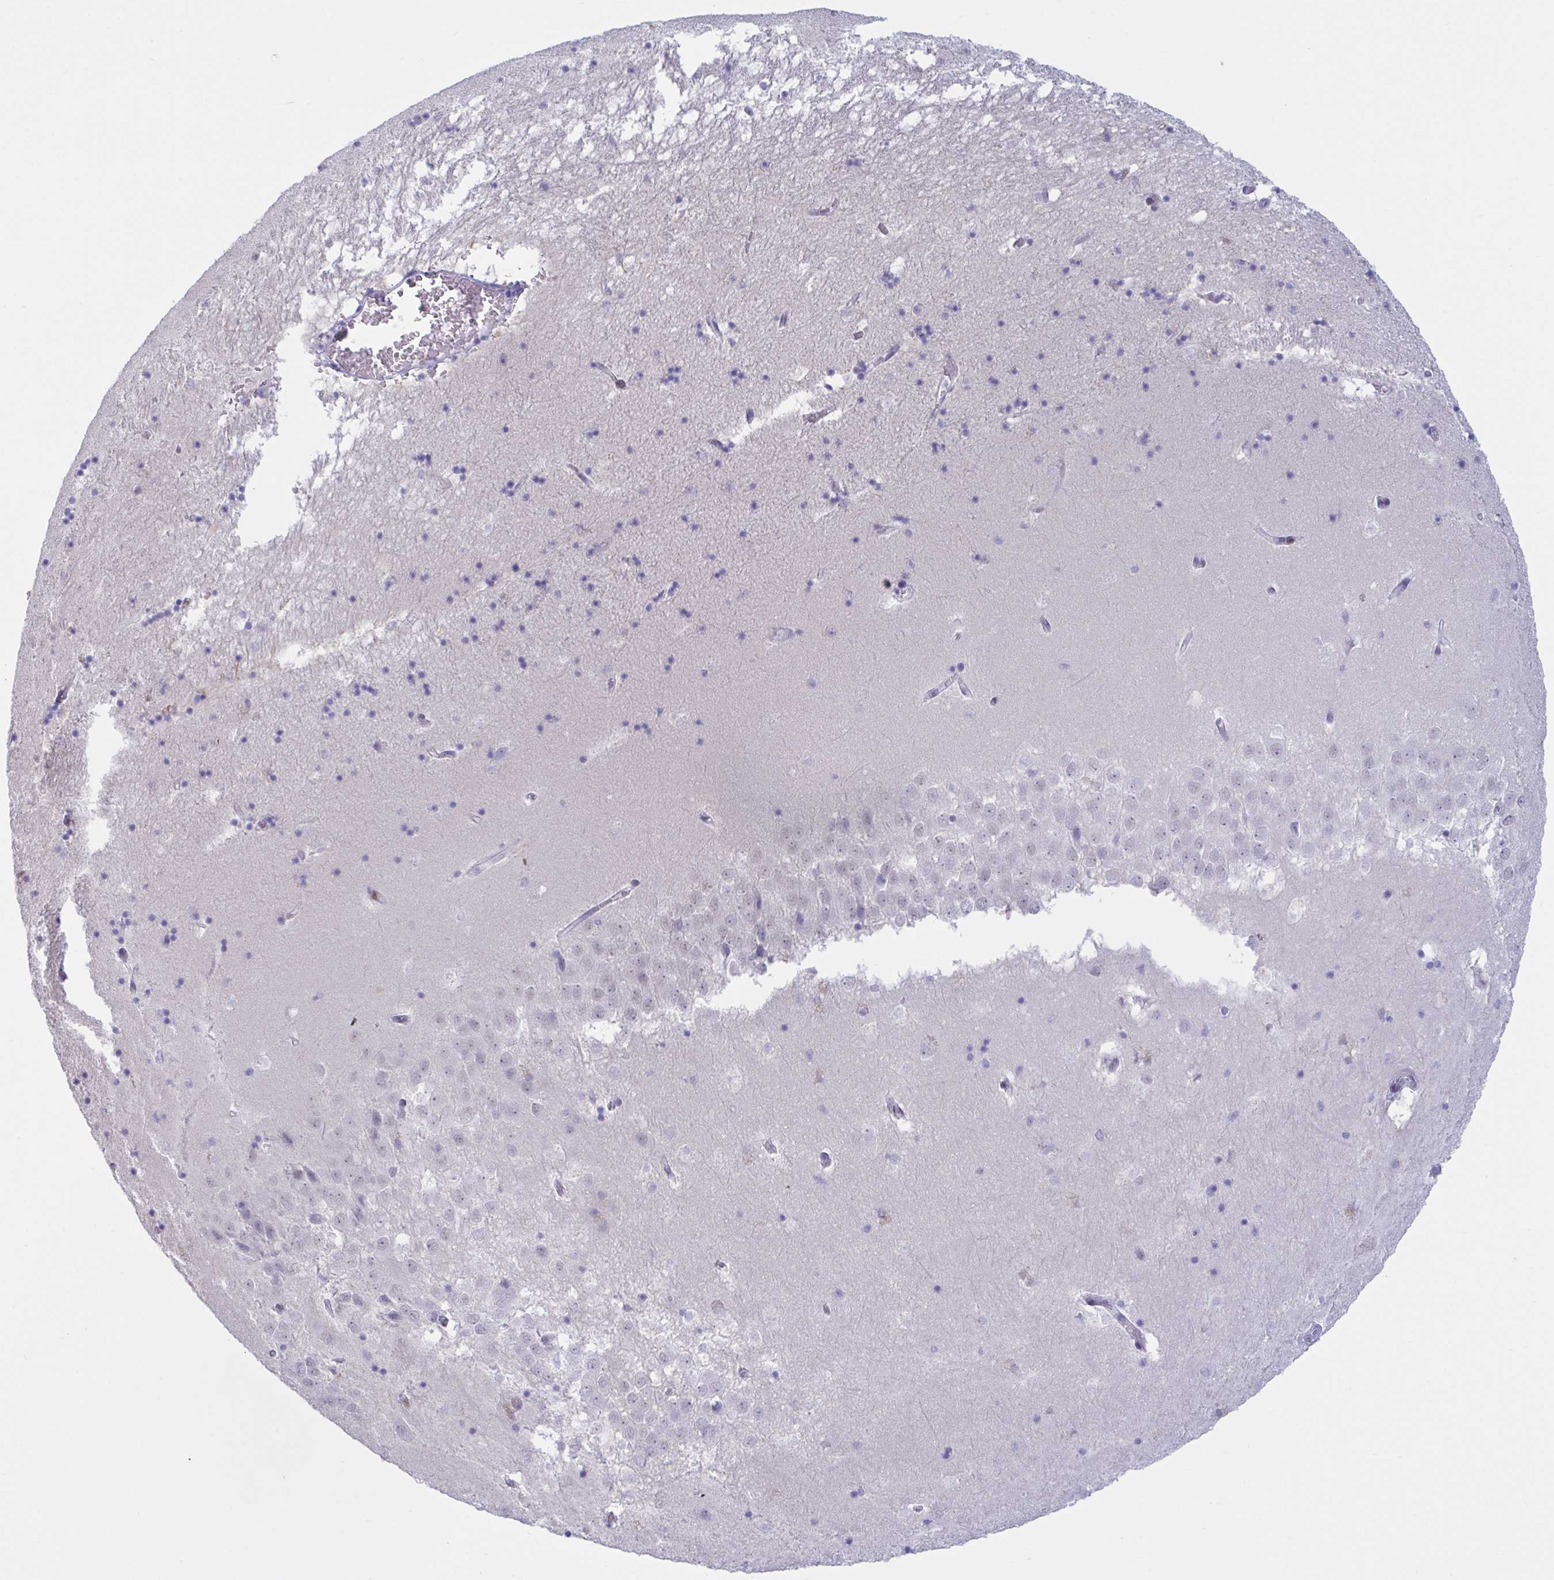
{"staining": {"intensity": "negative", "quantity": "none", "location": "none"}, "tissue": "hippocampus", "cell_type": "Glial cells", "image_type": "normal", "snomed": [{"axis": "morphology", "description": "Normal tissue, NOS"}, {"axis": "topography", "description": "Hippocampus"}], "caption": "Immunohistochemical staining of normal hippocampus shows no significant positivity in glial cells. (DAB immunohistochemistry (IHC) visualized using brightfield microscopy, high magnification).", "gene": "IKZF2", "patient": {"sex": "male", "age": 58}}